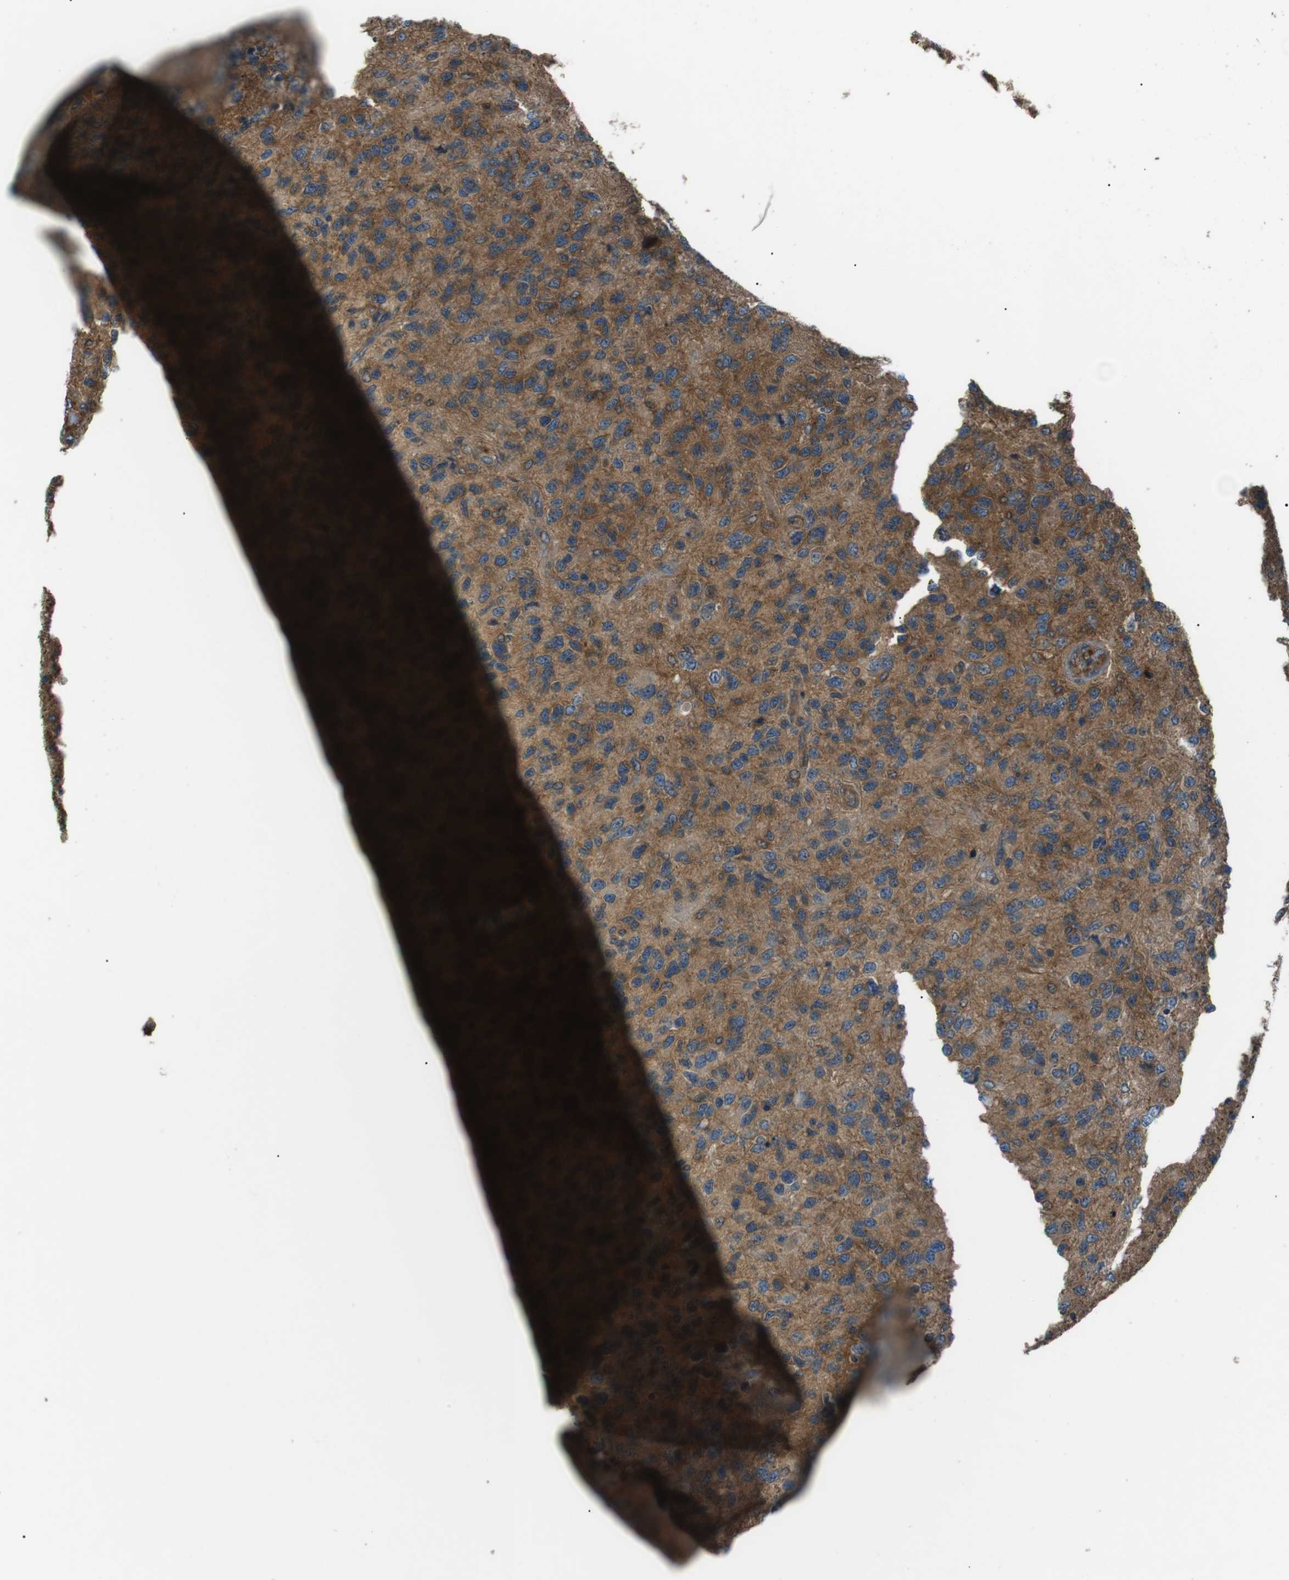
{"staining": {"intensity": "moderate", "quantity": ">75%", "location": "cytoplasmic/membranous"}, "tissue": "glioma", "cell_type": "Tumor cells", "image_type": "cancer", "snomed": [{"axis": "morphology", "description": "Glioma, malignant, High grade"}, {"axis": "topography", "description": "Brain"}], "caption": "This photomicrograph exhibits immunohistochemistry staining of glioma, with medium moderate cytoplasmic/membranous expression in approximately >75% of tumor cells.", "gene": "GPR161", "patient": {"sex": "female", "age": 58}}